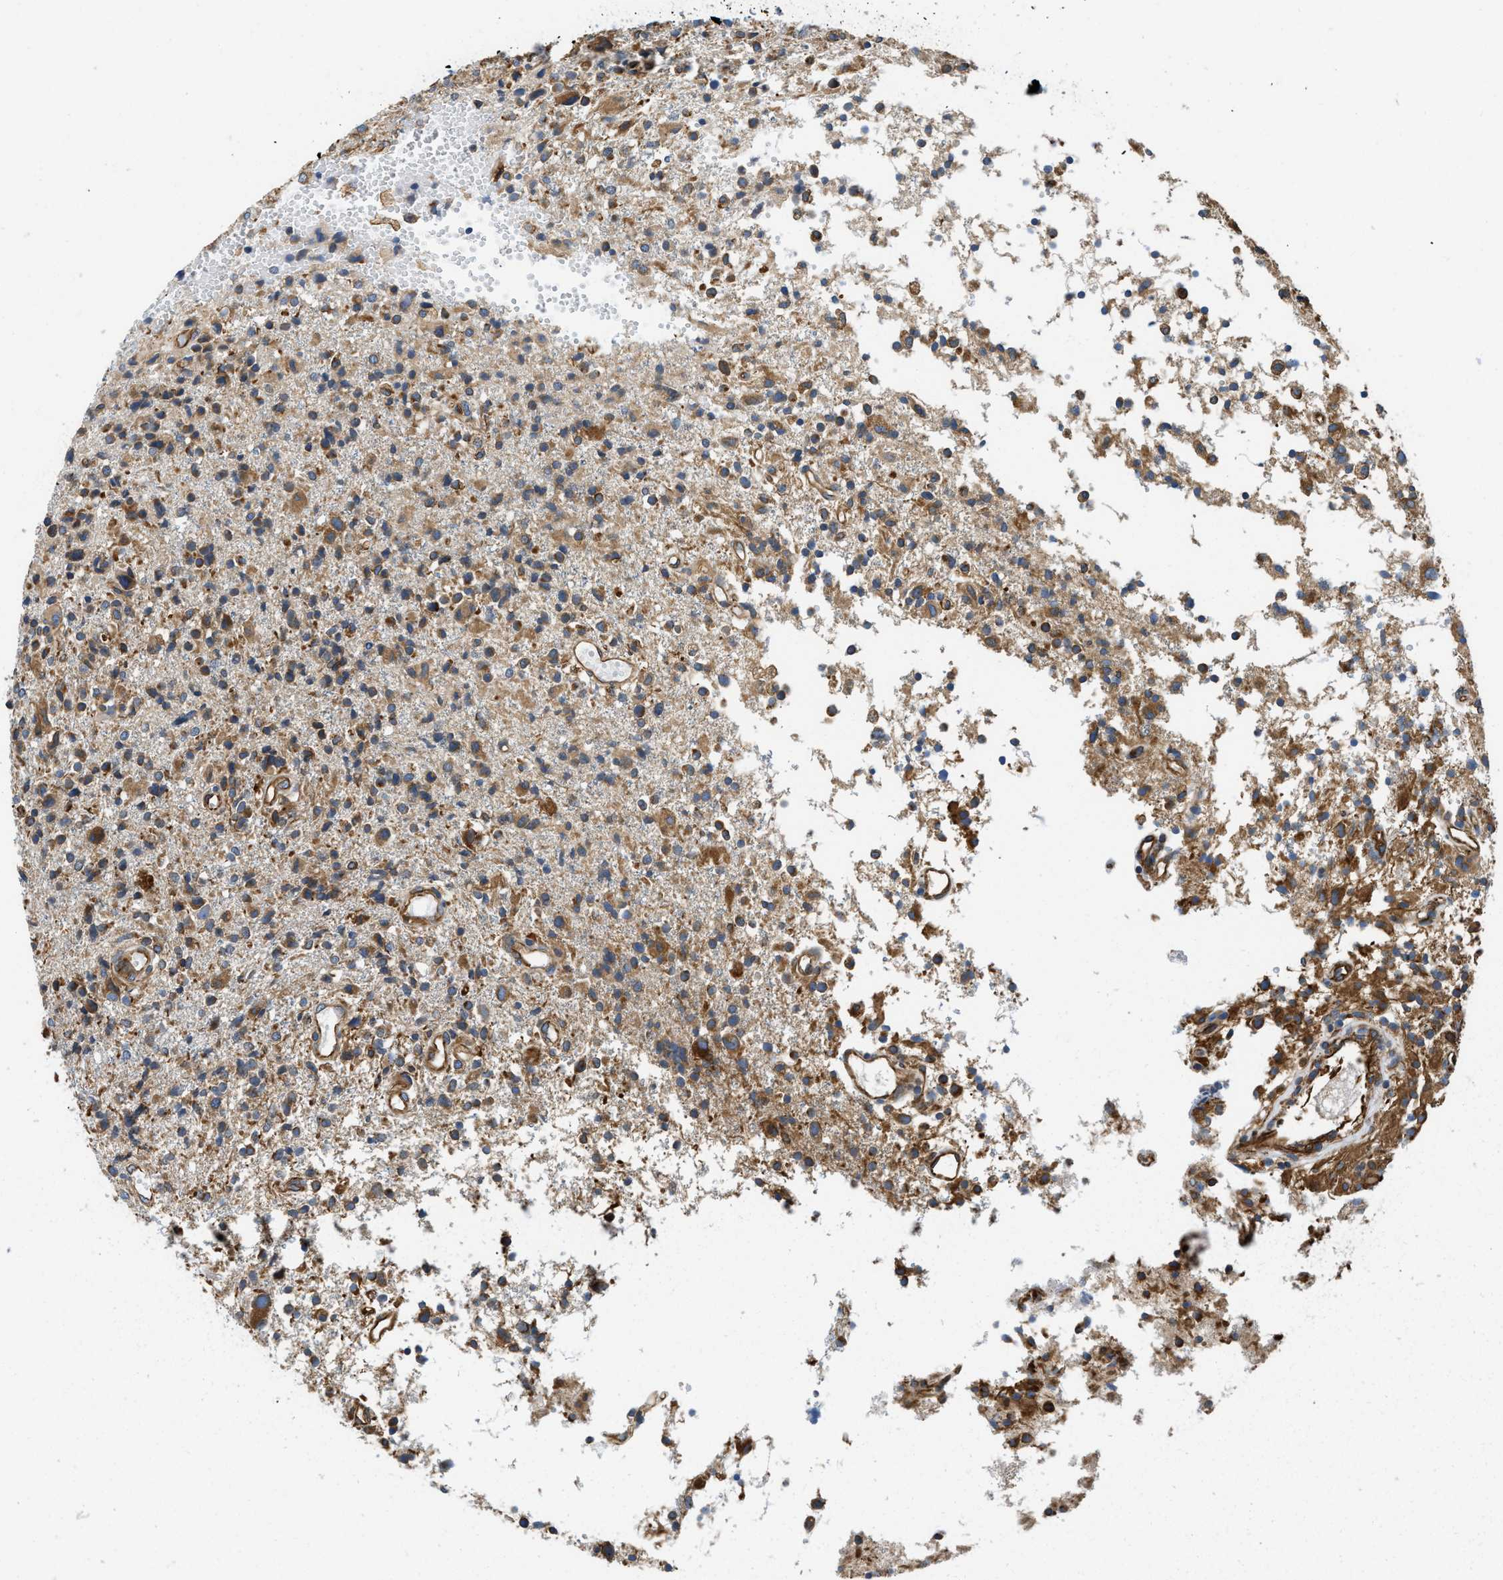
{"staining": {"intensity": "moderate", "quantity": ">75%", "location": "cytoplasmic/membranous"}, "tissue": "glioma", "cell_type": "Tumor cells", "image_type": "cancer", "snomed": [{"axis": "morphology", "description": "Glioma, malignant, High grade"}, {"axis": "topography", "description": "Brain"}], "caption": "Moderate cytoplasmic/membranous expression for a protein is seen in about >75% of tumor cells of malignant high-grade glioma using immunohistochemistry (IHC).", "gene": "HSD17B12", "patient": {"sex": "female", "age": 59}}